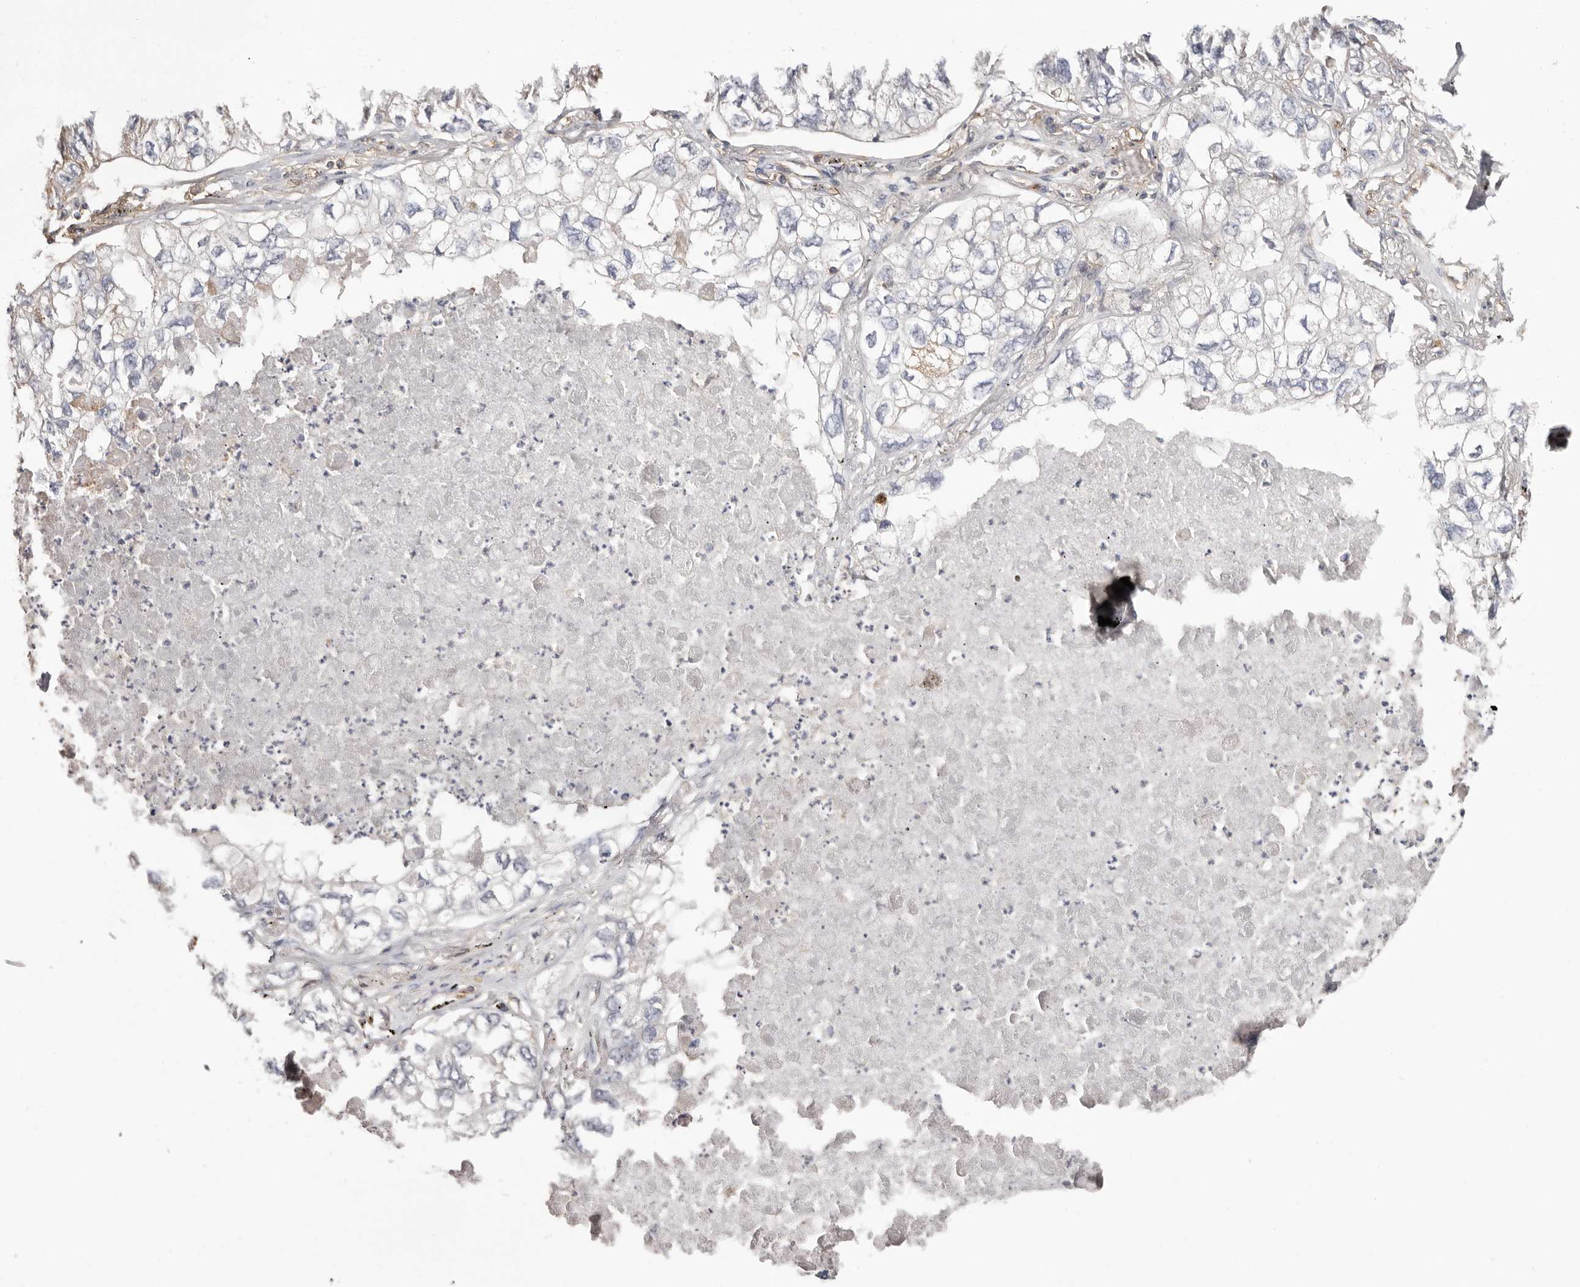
{"staining": {"intensity": "negative", "quantity": "none", "location": "none"}, "tissue": "lung cancer", "cell_type": "Tumor cells", "image_type": "cancer", "snomed": [{"axis": "morphology", "description": "Adenocarcinoma, NOS"}, {"axis": "topography", "description": "Lung"}], "caption": "There is no significant staining in tumor cells of lung cancer. The staining was performed using DAB (3,3'-diaminobenzidine) to visualize the protein expression in brown, while the nuclei were stained in blue with hematoxylin (Magnification: 20x).", "gene": "MMACHC", "patient": {"sex": "male", "age": 65}}